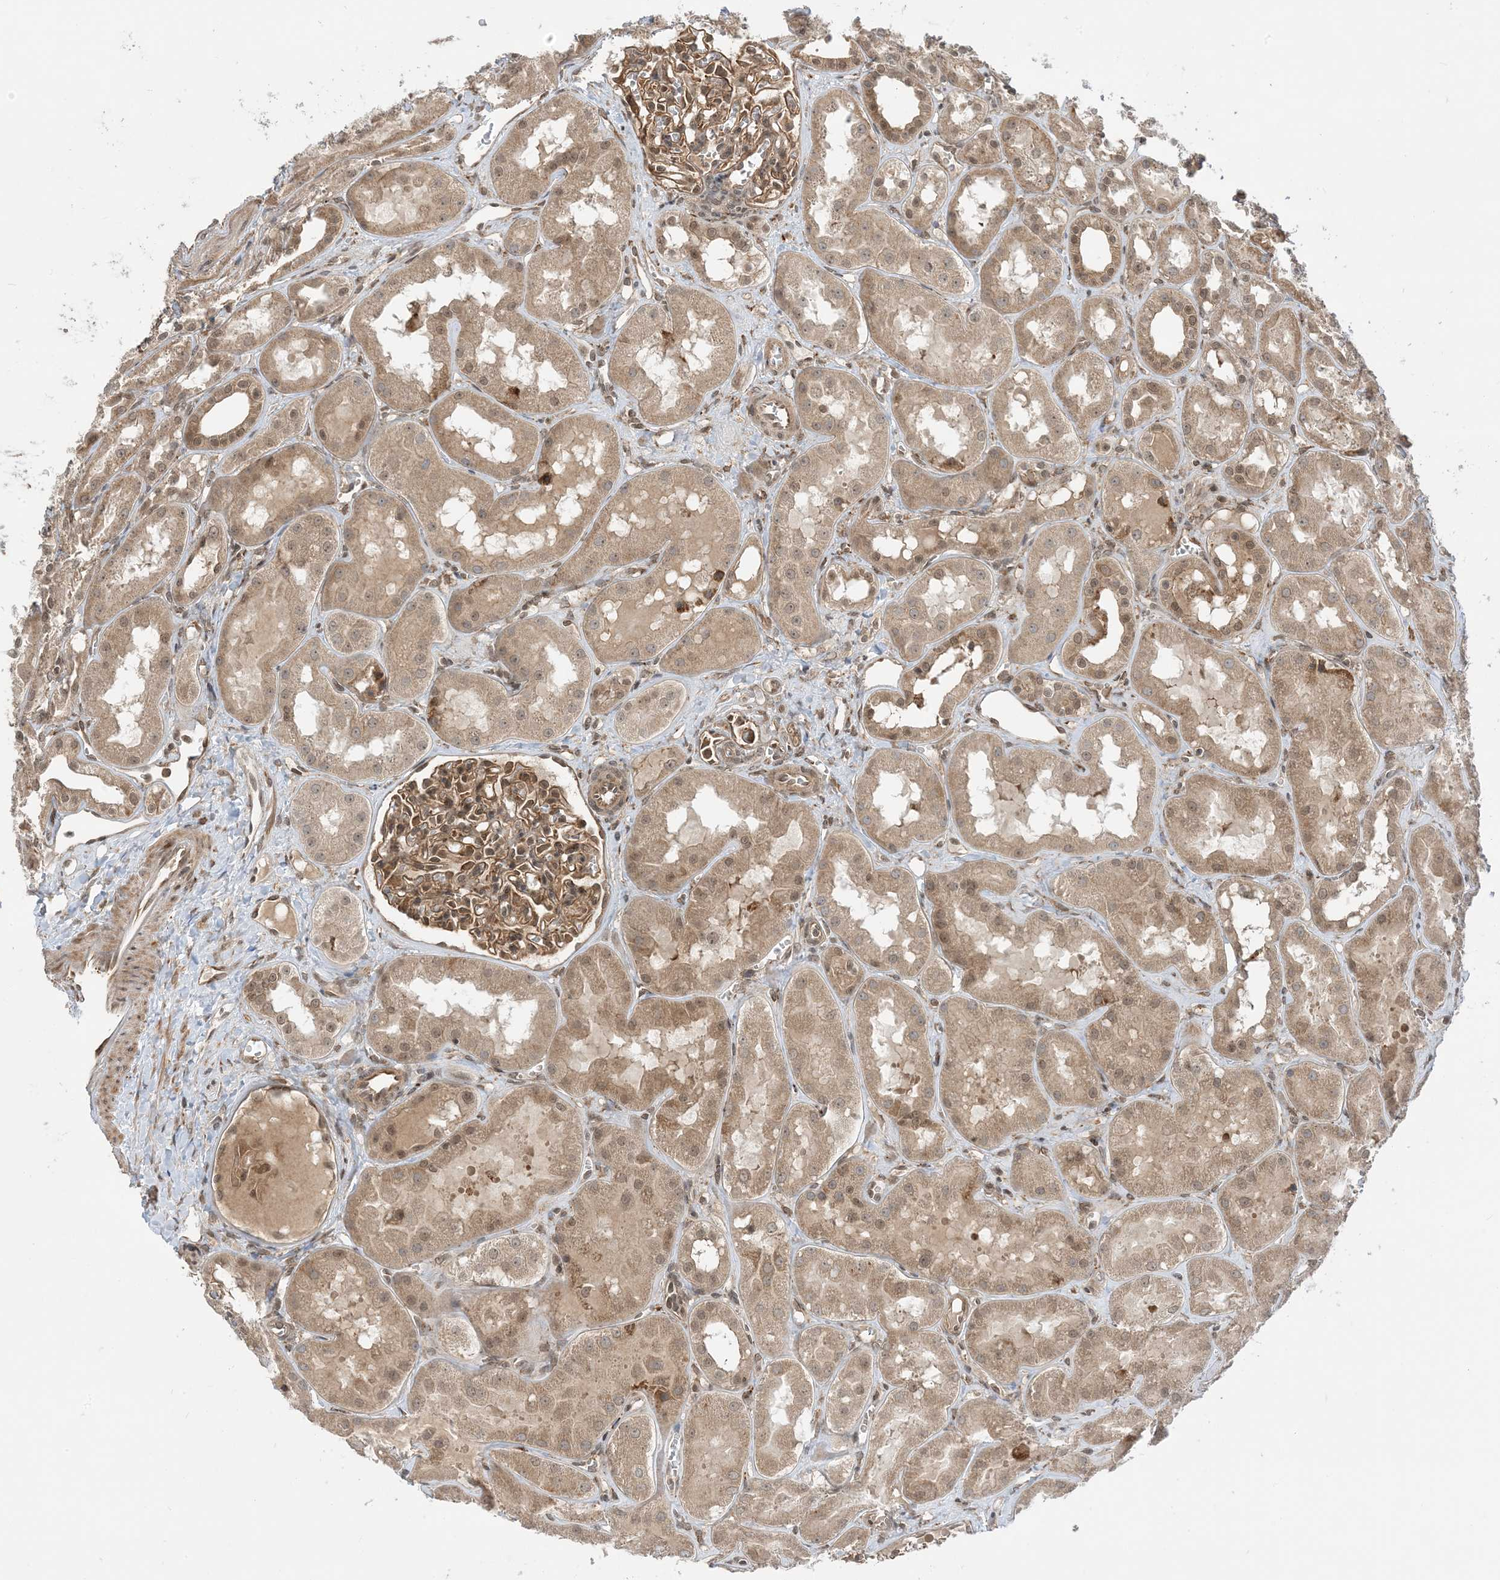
{"staining": {"intensity": "moderate", "quantity": ">75%", "location": "cytoplasmic/membranous"}, "tissue": "kidney", "cell_type": "Cells in glomeruli", "image_type": "normal", "snomed": [{"axis": "morphology", "description": "Normal tissue, NOS"}, {"axis": "topography", "description": "Kidney"}], "caption": "Brown immunohistochemical staining in normal kidney shows moderate cytoplasmic/membranous expression in about >75% of cells in glomeruli.", "gene": "METTL21A", "patient": {"sex": "male", "age": 16}}